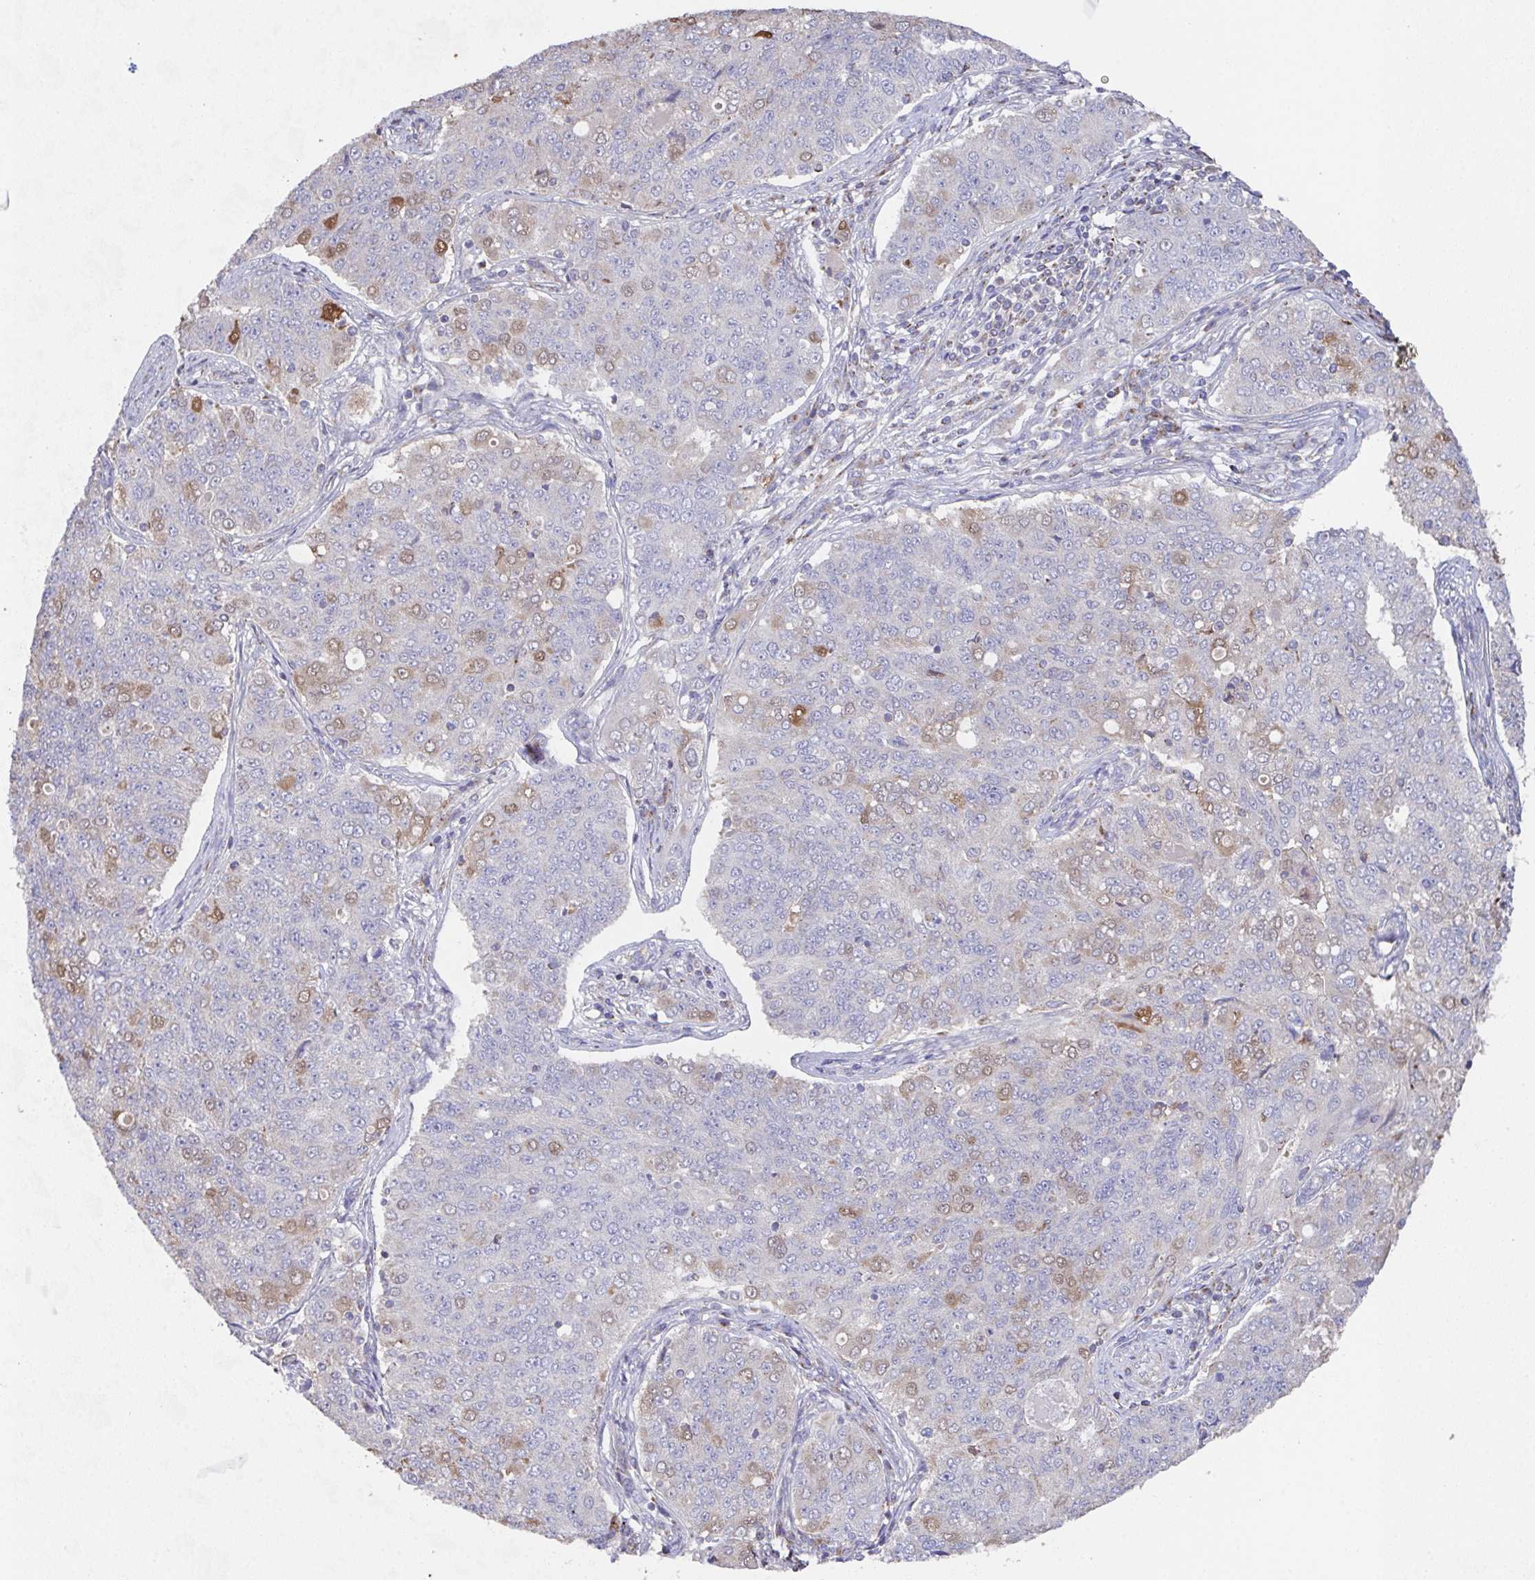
{"staining": {"intensity": "weak", "quantity": "<25%", "location": "cytoplasmic/membranous"}, "tissue": "endometrial cancer", "cell_type": "Tumor cells", "image_type": "cancer", "snomed": [{"axis": "morphology", "description": "Adenocarcinoma, NOS"}, {"axis": "topography", "description": "Endometrium"}], "caption": "The image shows no staining of tumor cells in endometrial adenocarcinoma.", "gene": "MT-ND3", "patient": {"sex": "female", "age": 43}}